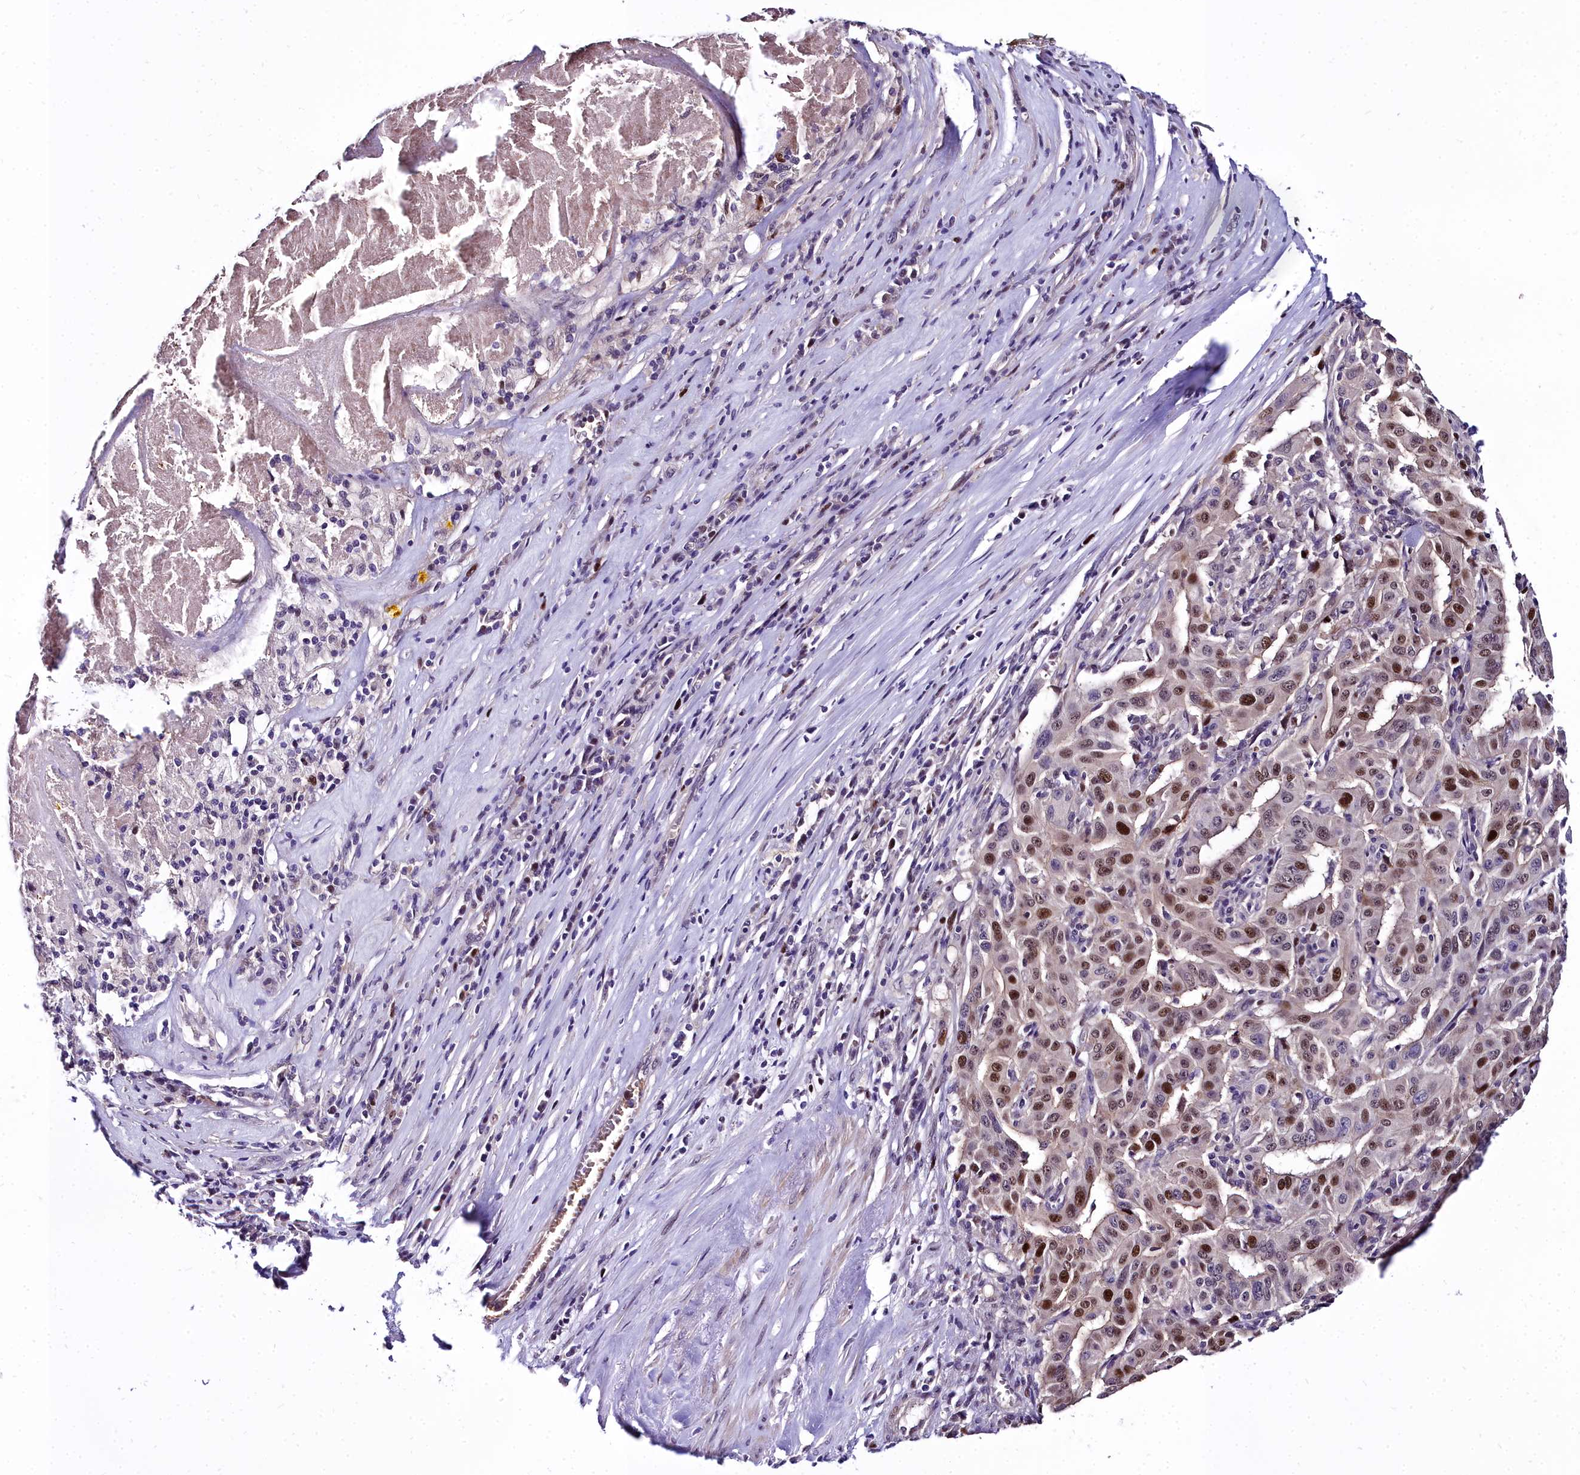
{"staining": {"intensity": "moderate", "quantity": ">75%", "location": "nuclear"}, "tissue": "pancreatic cancer", "cell_type": "Tumor cells", "image_type": "cancer", "snomed": [{"axis": "morphology", "description": "Adenocarcinoma, NOS"}, {"axis": "topography", "description": "Pancreas"}], "caption": "Protein staining displays moderate nuclear staining in about >75% of tumor cells in pancreatic cancer (adenocarcinoma).", "gene": "TRIML2", "patient": {"sex": "male", "age": 63}}